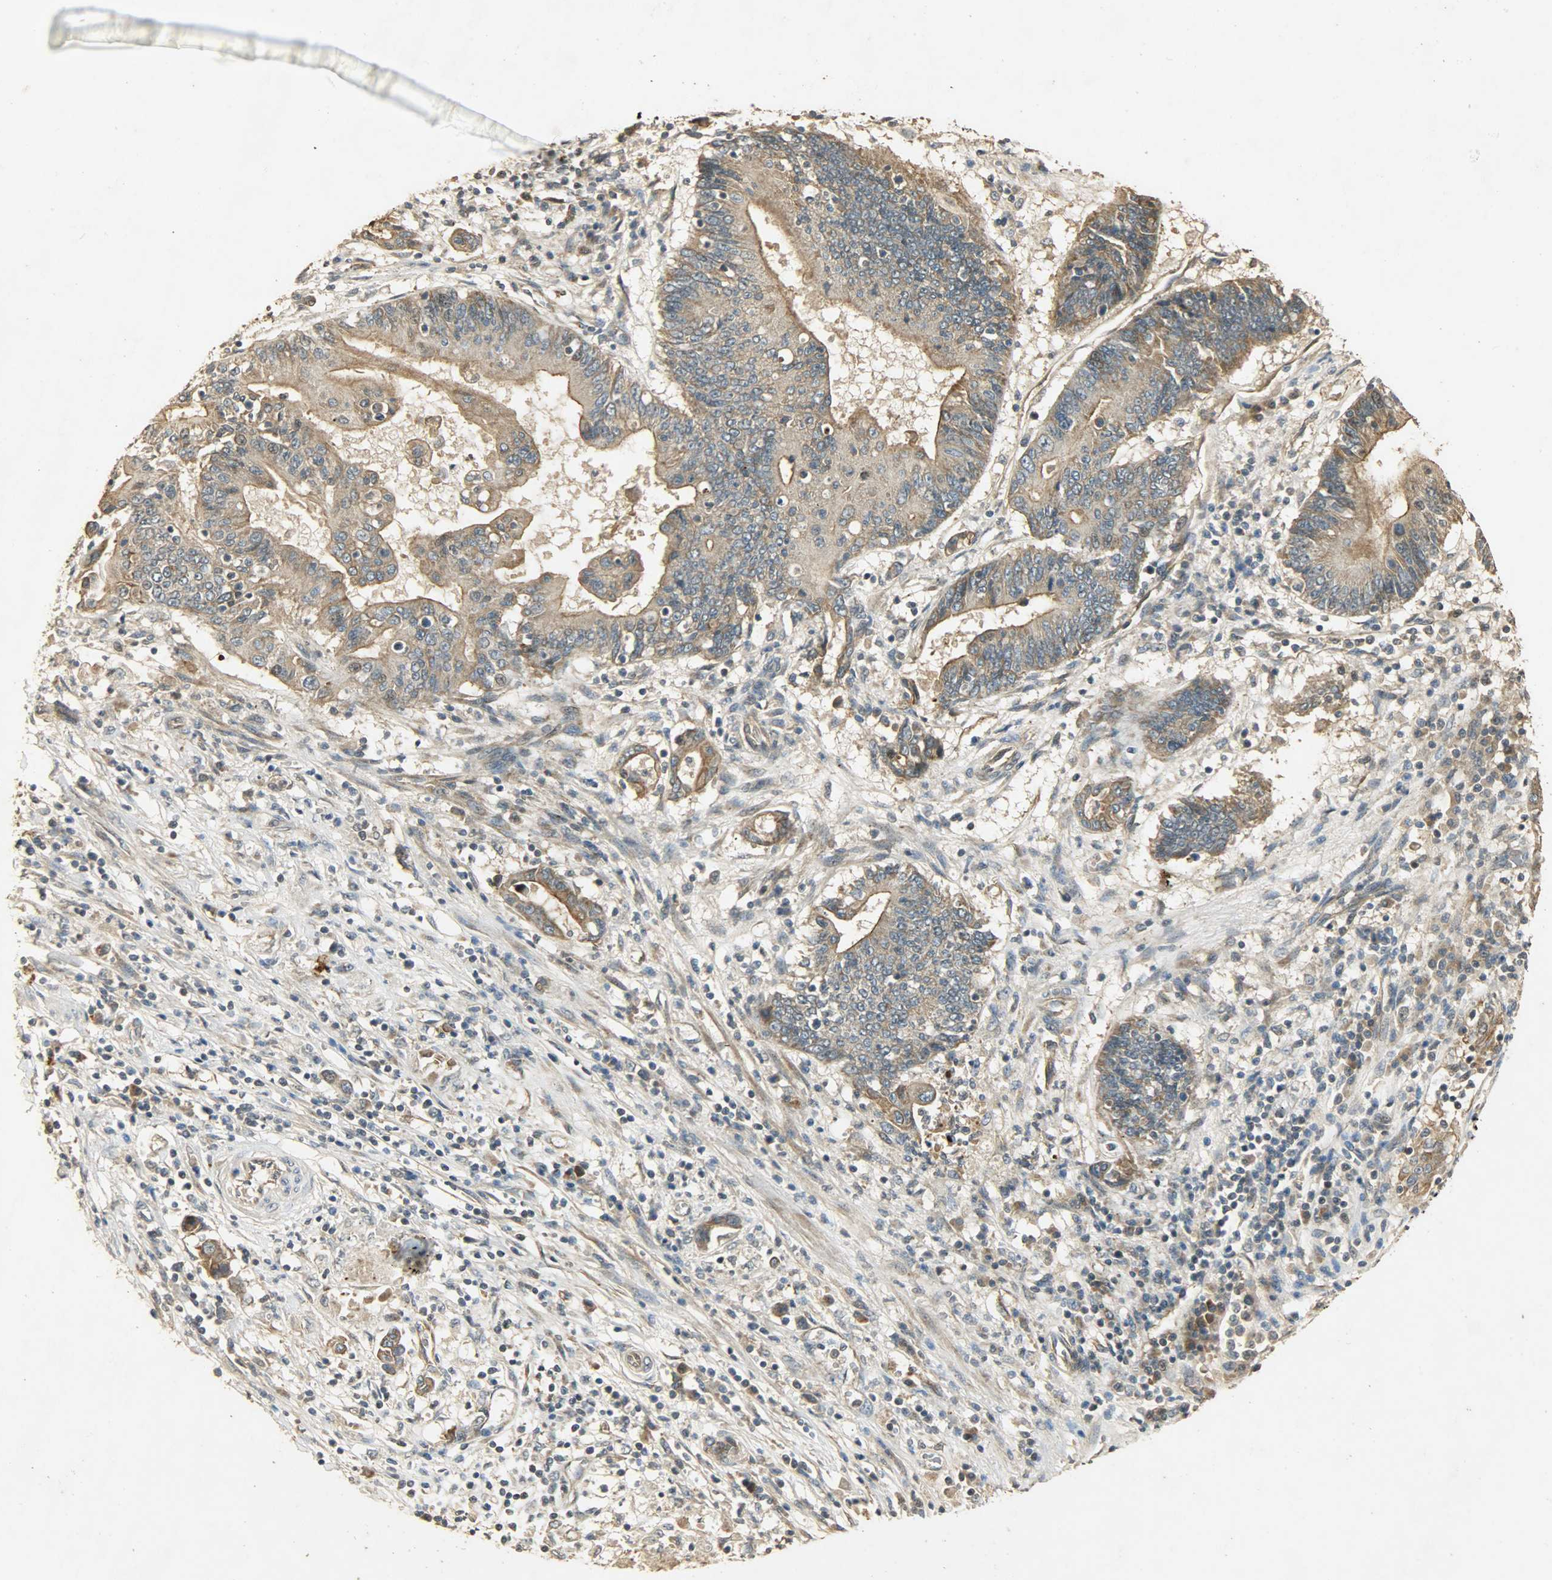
{"staining": {"intensity": "moderate", "quantity": ">75%", "location": "cytoplasmic/membranous"}, "tissue": "pancreatic cancer", "cell_type": "Tumor cells", "image_type": "cancer", "snomed": [{"axis": "morphology", "description": "Adenocarcinoma, NOS"}, {"axis": "topography", "description": "Pancreas"}], "caption": "Immunohistochemical staining of human pancreatic adenocarcinoma reveals medium levels of moderate cytoplasmic/membranous staining in approximately >75% of tumor cells.", "gene": "ATP2B1", "patient": {"sex": "female", "age": 48}}